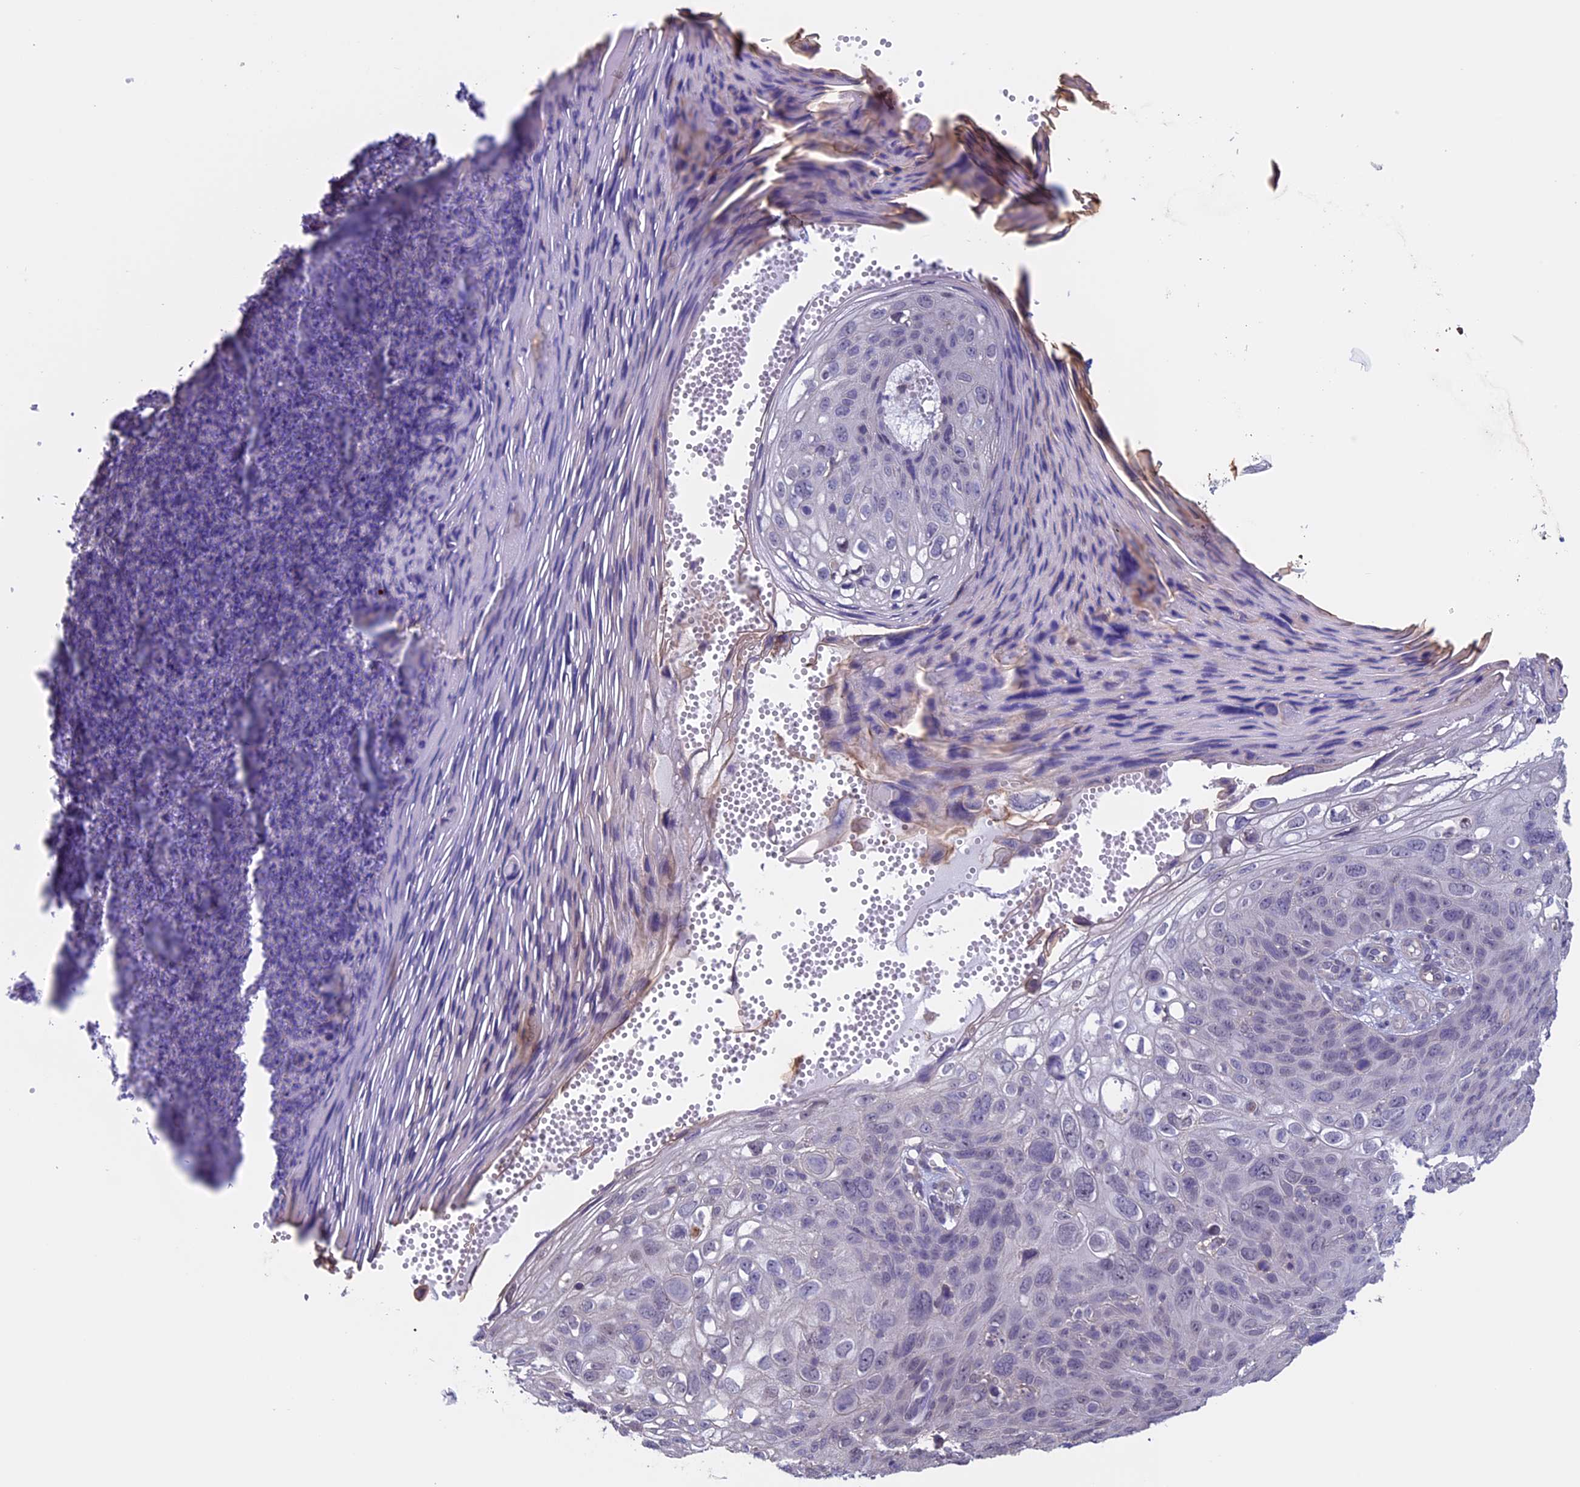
{"staining": {"intensity": "negative", "quantity": "none", "location": "none"}, "tissue": "skin cancer", "cell_type": "Tumor cells", "image_type": "cancer", "snomed": [{"axis": "morphology", "description": "Squamous cell carcinoma, NOS"}, {"axis": "topography", "description": "Skin"}], "caption": "Immunohistochemistry histopathology image of skin cancer (squamous cell carcinoma) stained for a protein (brown), which reveals no expression in tumor cells.", "gene": "SLC1A6", "patient": {"sex": "female", "age": 90}}